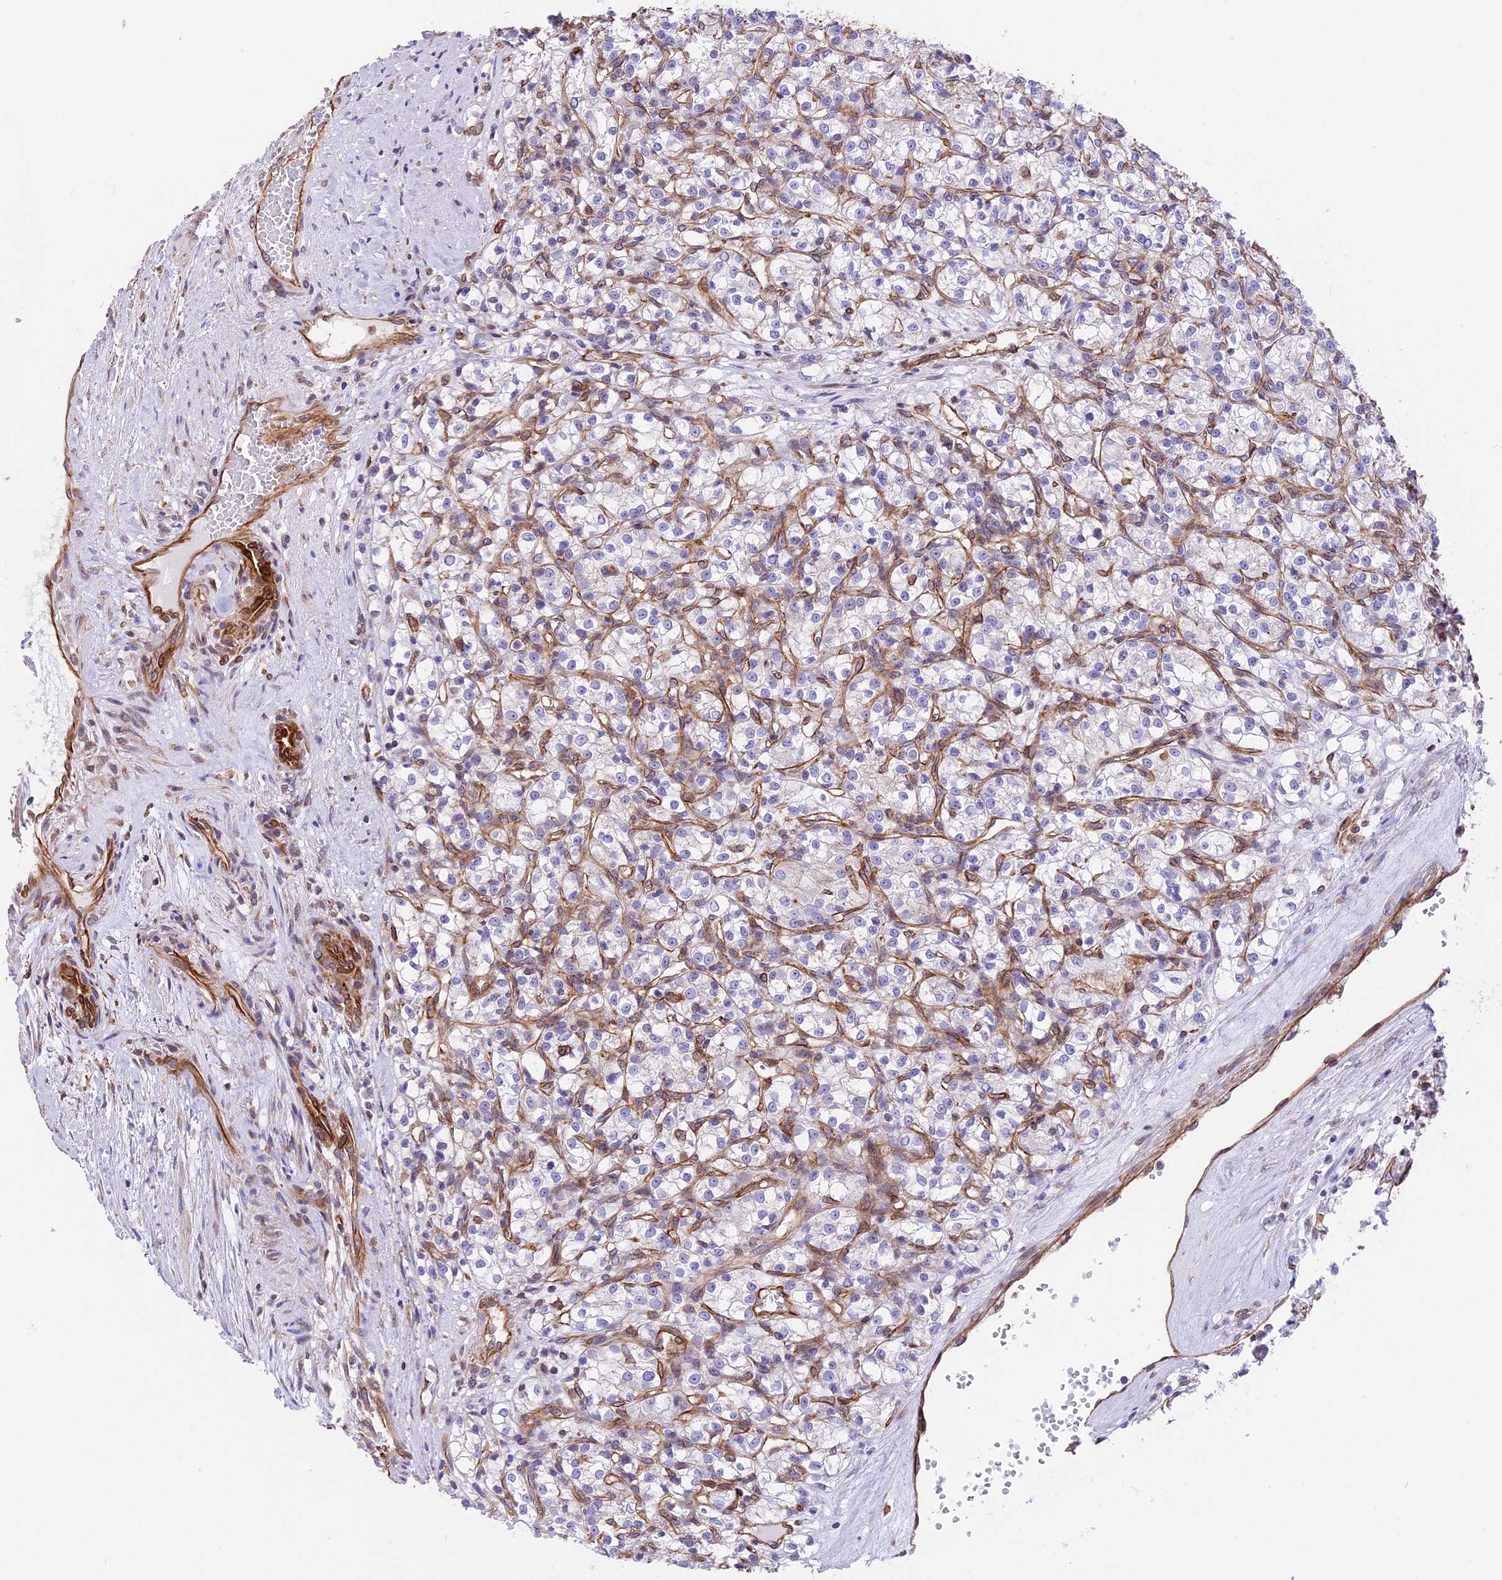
{"staining": {"intensity": "negative", "quantity": "none", "location": "none"}, "tissue": "renal cancer", "cell_type": "Tumor cells", "image_type": "cancer", "snomed": [{"axis": "morphology", "description": "Adenocarcinoma, NOS"}, {"axis": "topography", "description": "Kidney"}], "caption": "Immunohistochemistry (IHC) of human renal cancer exhibits no expression in tumor cells.", "gene": "R3HDM4", "patient": {"sex": "female", "age": 59}}